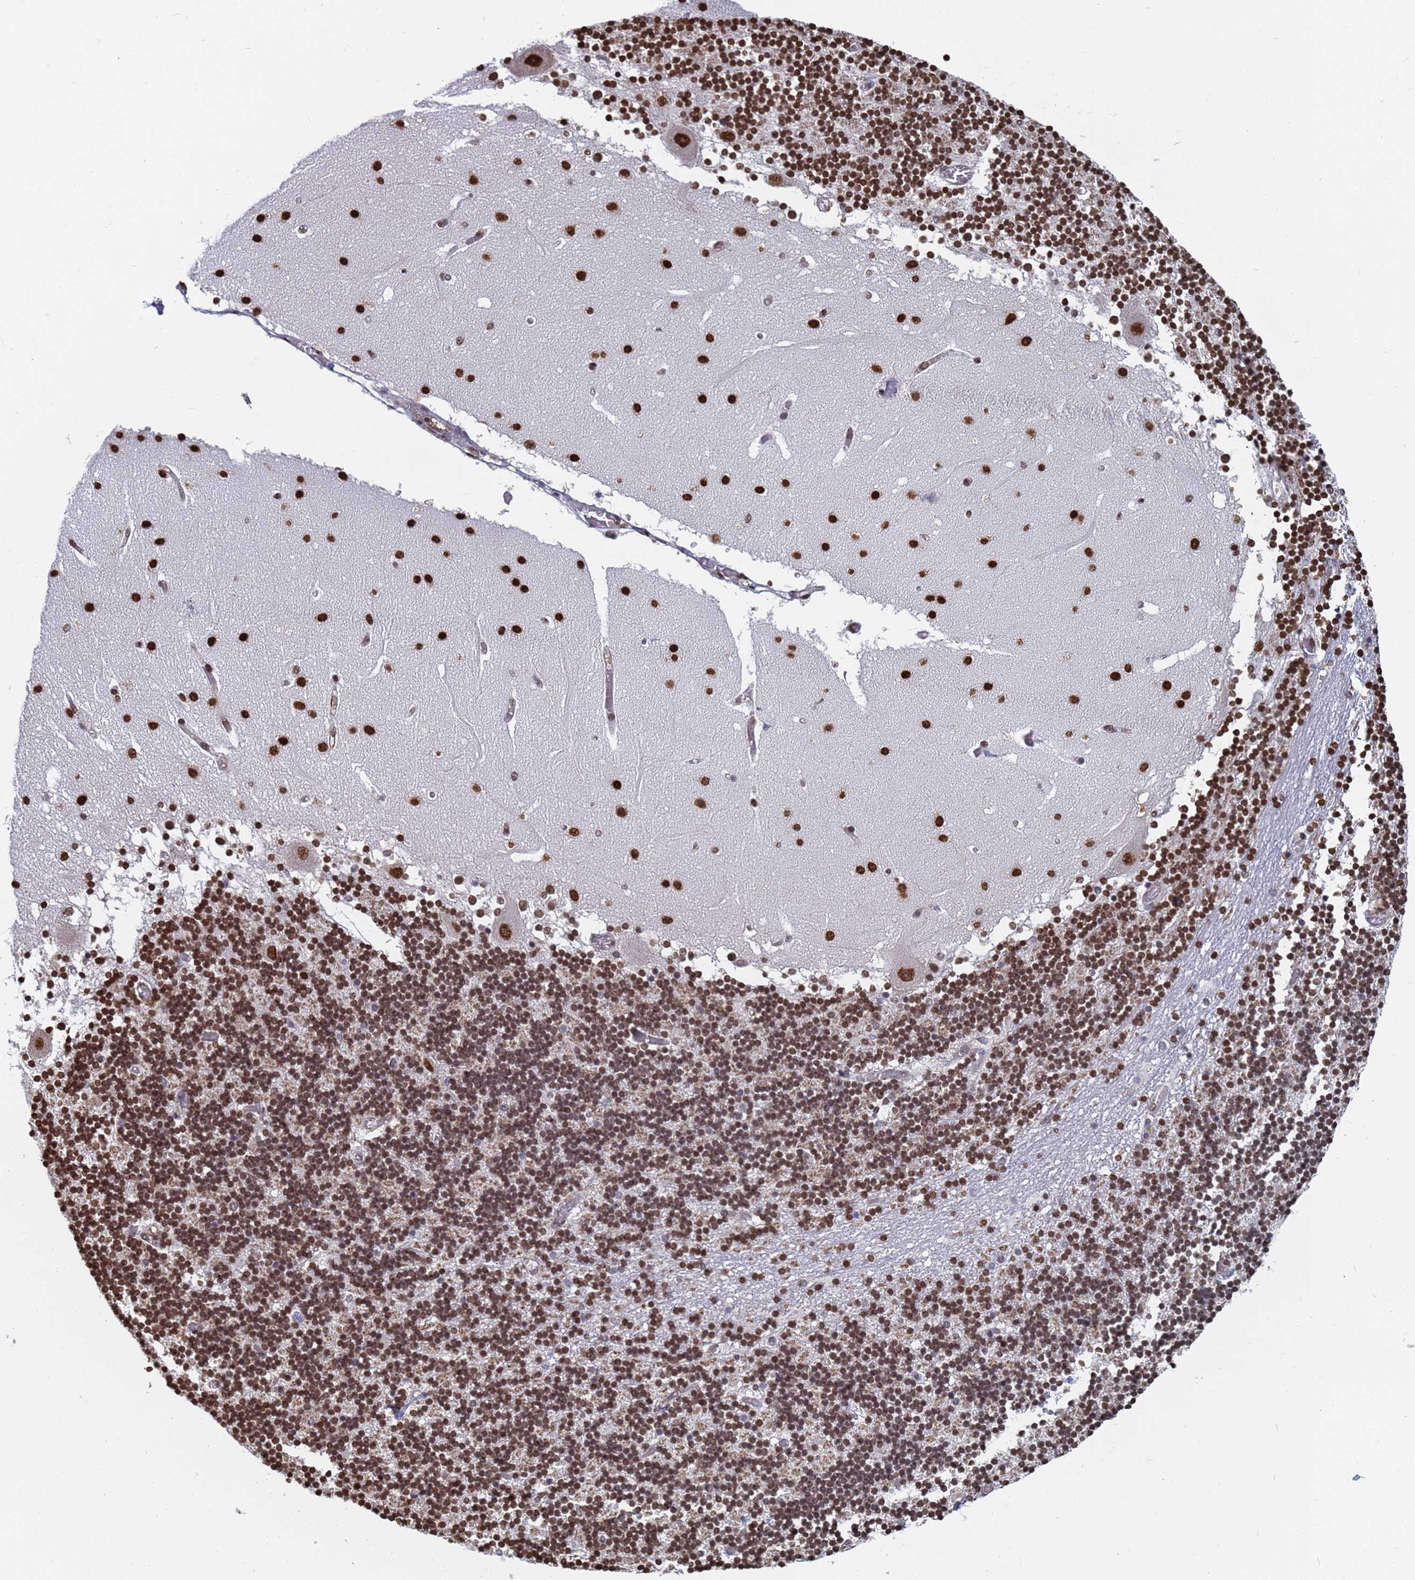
{"staining": {"intensity": "strong", "quantity": ">75%", "location": "nuclear"}, "tissue": "cerebellum", "cell_type": "Cells in granular layer", "image_type": "normal", "snomed": [{"axis": "morphology", "description": "Normal tissue, NOS"}, {"axis": "topography", "description": "Cerebellum"}], "caption": "Immunohistochemical staining of benign human cerebellum demonstrates high levels of strong nuclear staining in about >75% of cells in granular layer.", "gene": "RAVER2", "patient": {"sex": "female", "age": 28}}